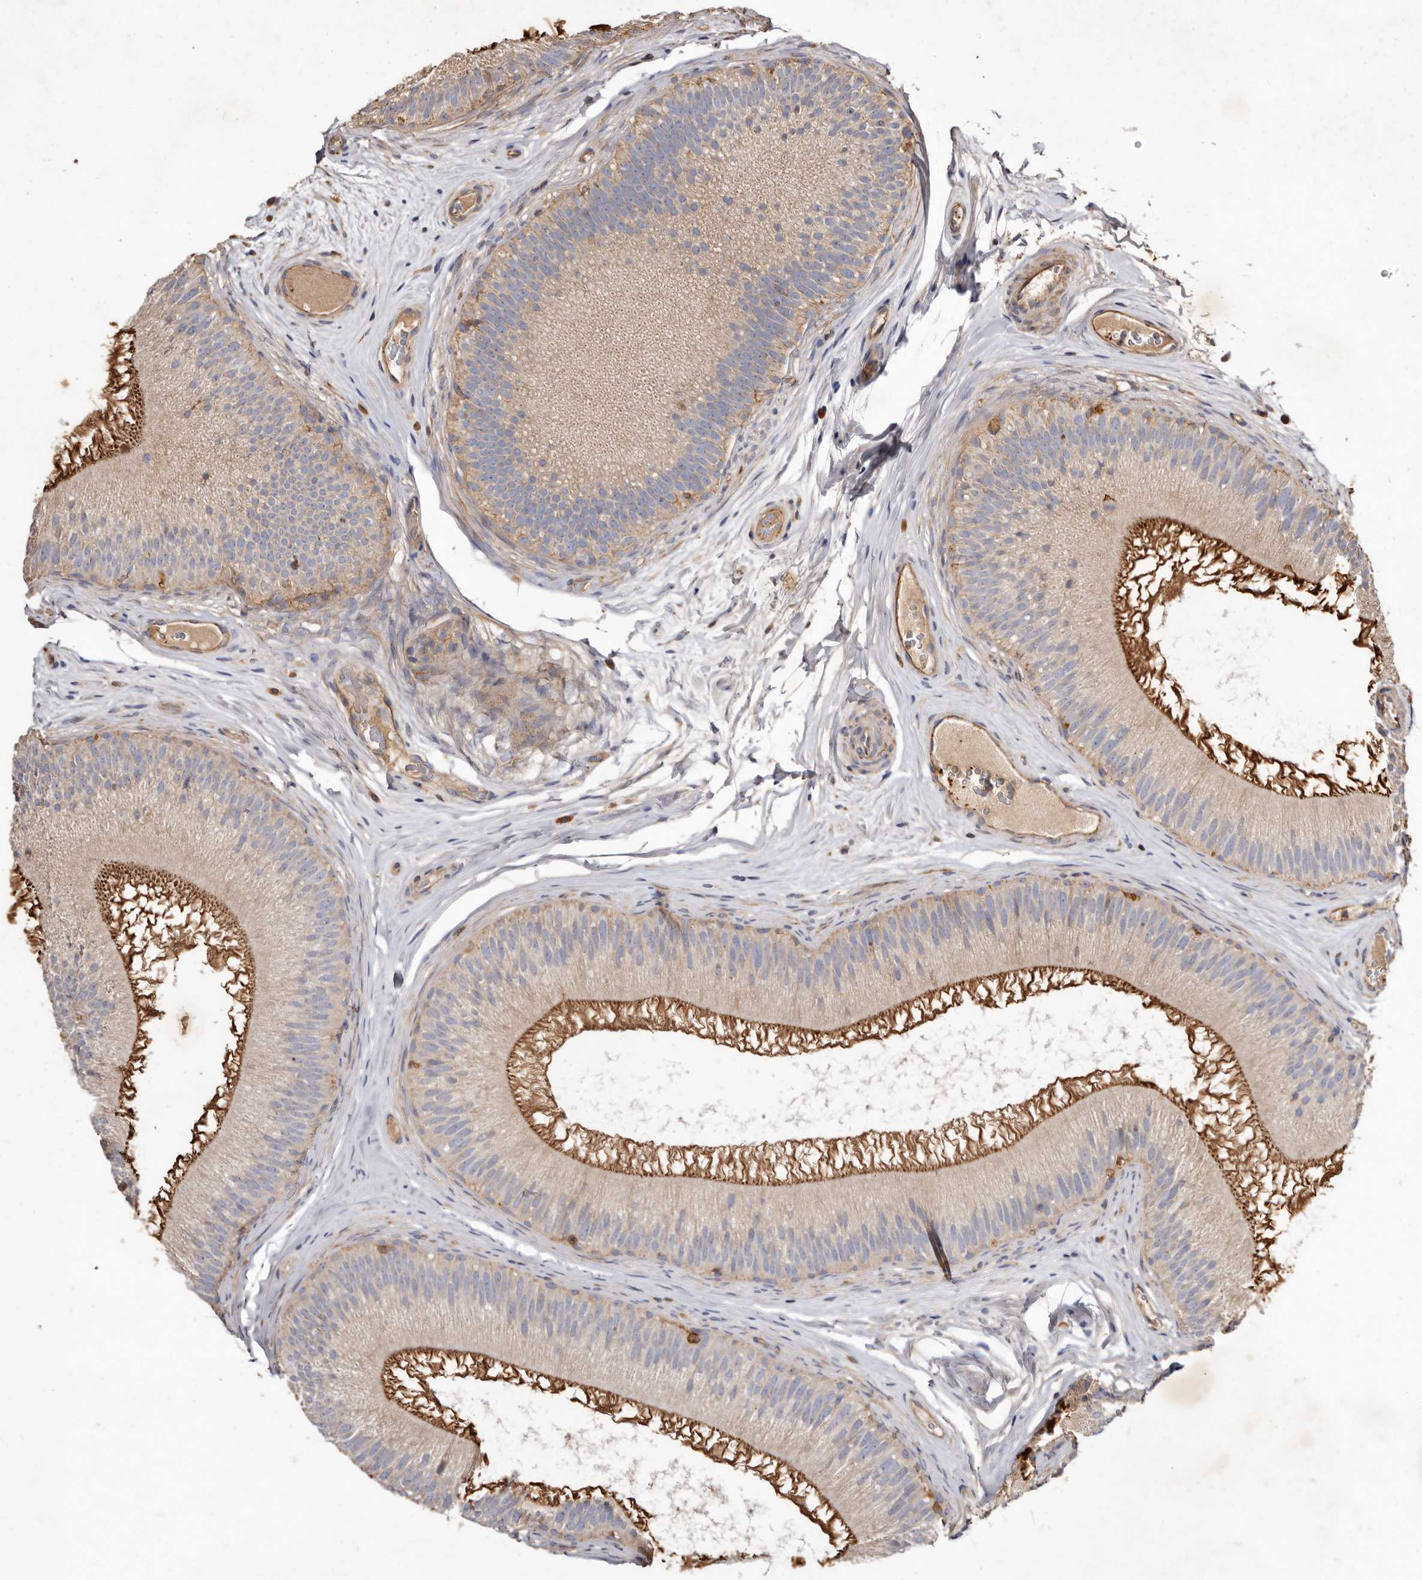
{"staining": {"intensity": "moderate", "quantity": "25%-75%", "location": "cytoplasmic/membranous"}, "tissue": "epididymis", "cell_type": "Glandular cells", "image_type": "normal", "snomed": [{"axis": "morphology", "description": "Normal tissue, NOS"}, {"axis": "topography", "description": "Epididymis"}], "caption": "High-power microscopy captured an immunohistochemistry micrograph of normal epididymis, revealing moderate cytoplasmic/membranous positivity in approximately 25%-75% of glandular cells.", "gene": "COQ8B", "patient": {"sex": "male", "age": 45}}